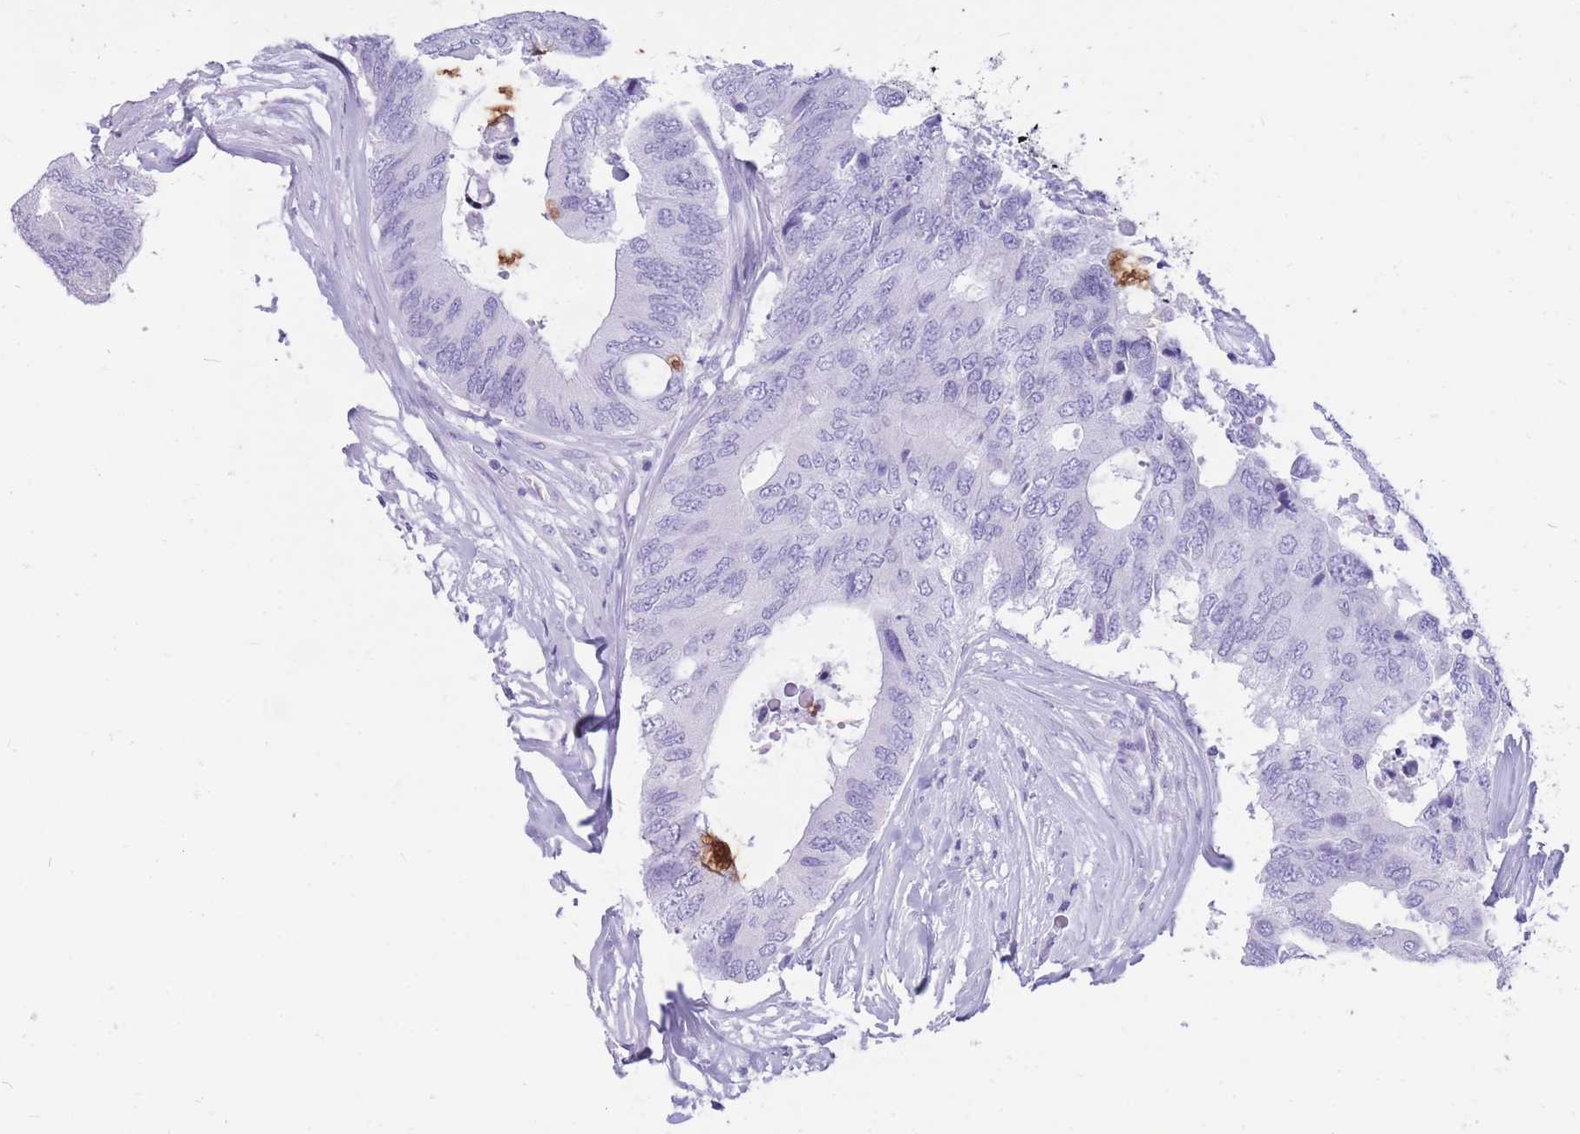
{"staining": {"intensity": "negative", "quantity": "none", "location": "none"}, "tissue": "colorectal cancer", "cell_type": "Tumor cells", "image_type": "cancer", "snomed": [{"axis": "morphology", "description": "Adenocarcinoma, NOS"}, {"axis": "topography", "description": "Colon"}], "caption": "The immunohistochemistry image has no significant positivity in tumor cells of colorectal cancer tissue.", "gene": "CYP21A2", "patient": {"sex": "male", "age": 71}}